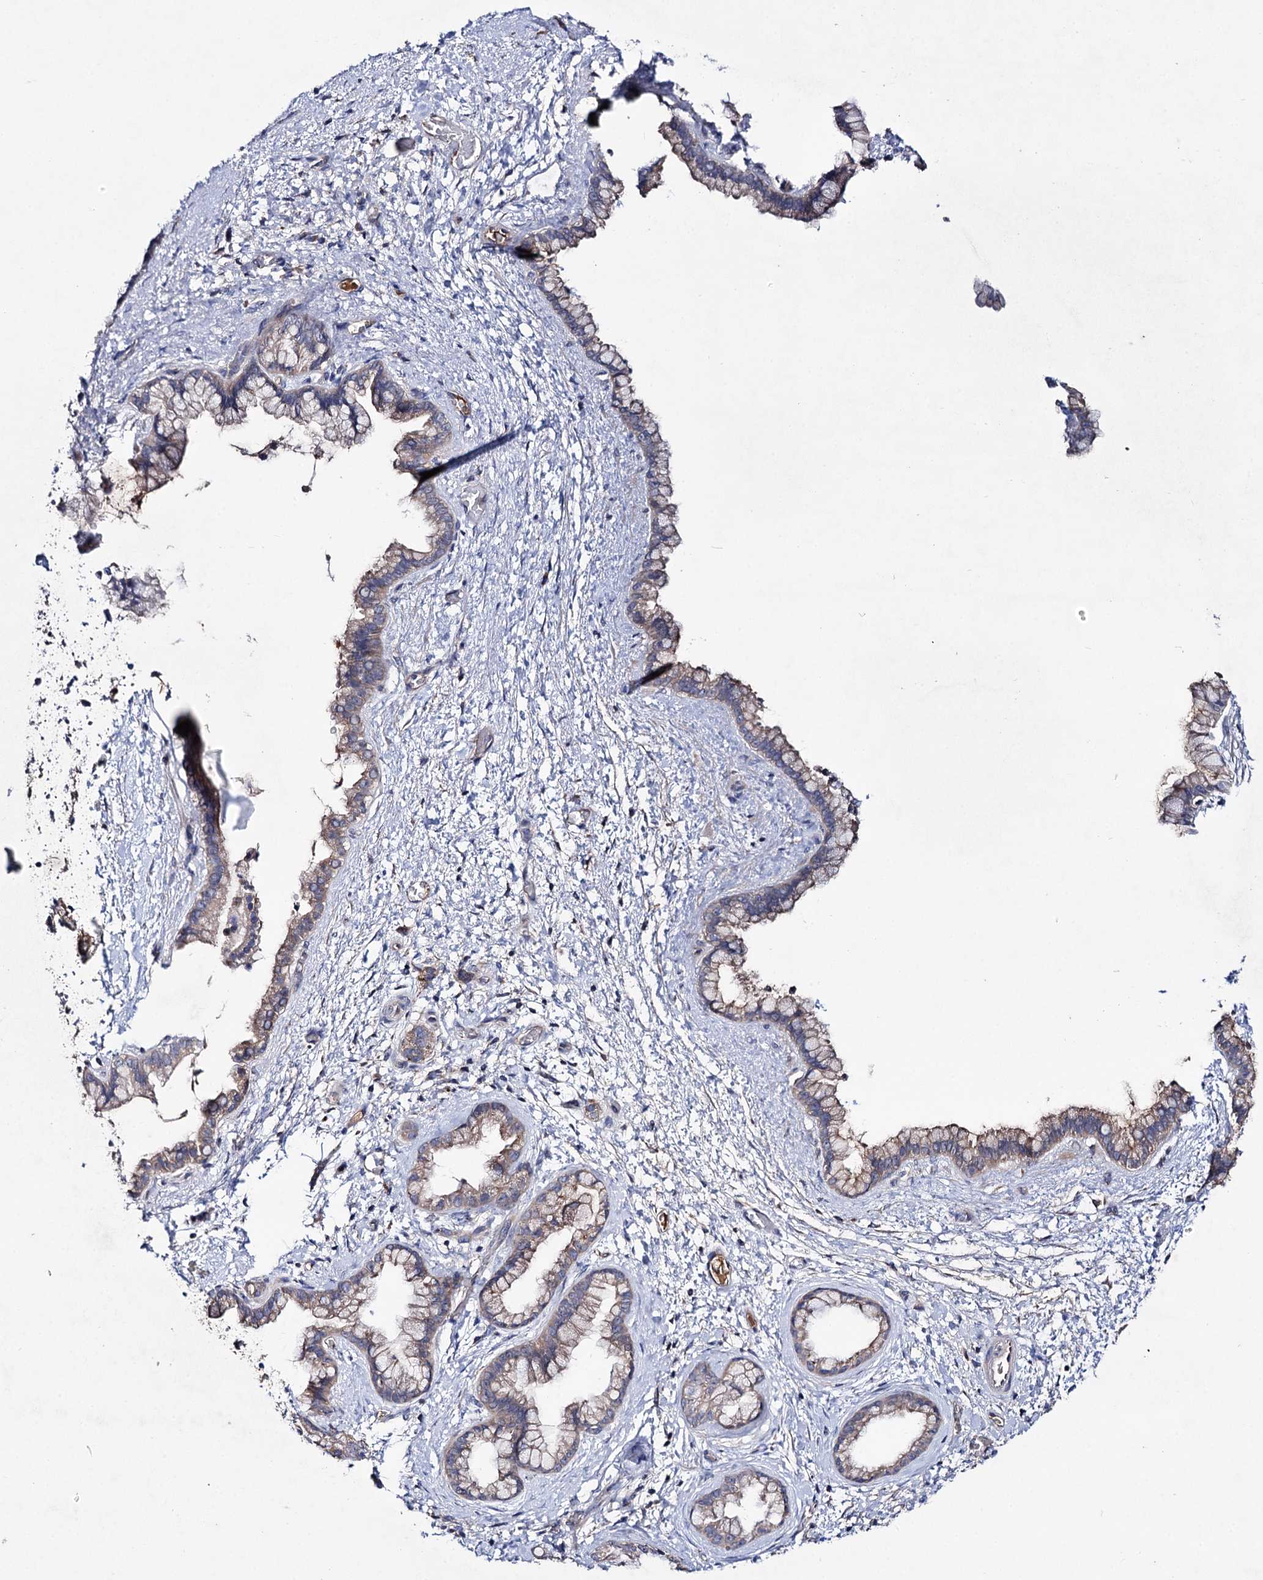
{"staining": {"intensity": "weak", "quantity": ">75%", "location": "cytoplasmic/membranous"}, "tissue": "pancreatic cancer", "cell_type": "Tumor cells", "image_type": "cancer", "snomed": [{"axis": "morphology", "description": "Adenocarcinoma, NOS"}, {"axis": "topography", "description": "Pancreas"}], "caption": "Immunohistochemistry photomicrograph of neoplastic tissue: human pancreatic cancer stained using immunohistochemistry (IHC) demonstrates low levels of weak protein expression localized specifically in the cytoplasmic/membranous of tumor cells, appearing as a cytoplasmic/membranous brown color.", "gene": "CLPB", "patient": {"sex": "female", "age": 78}}